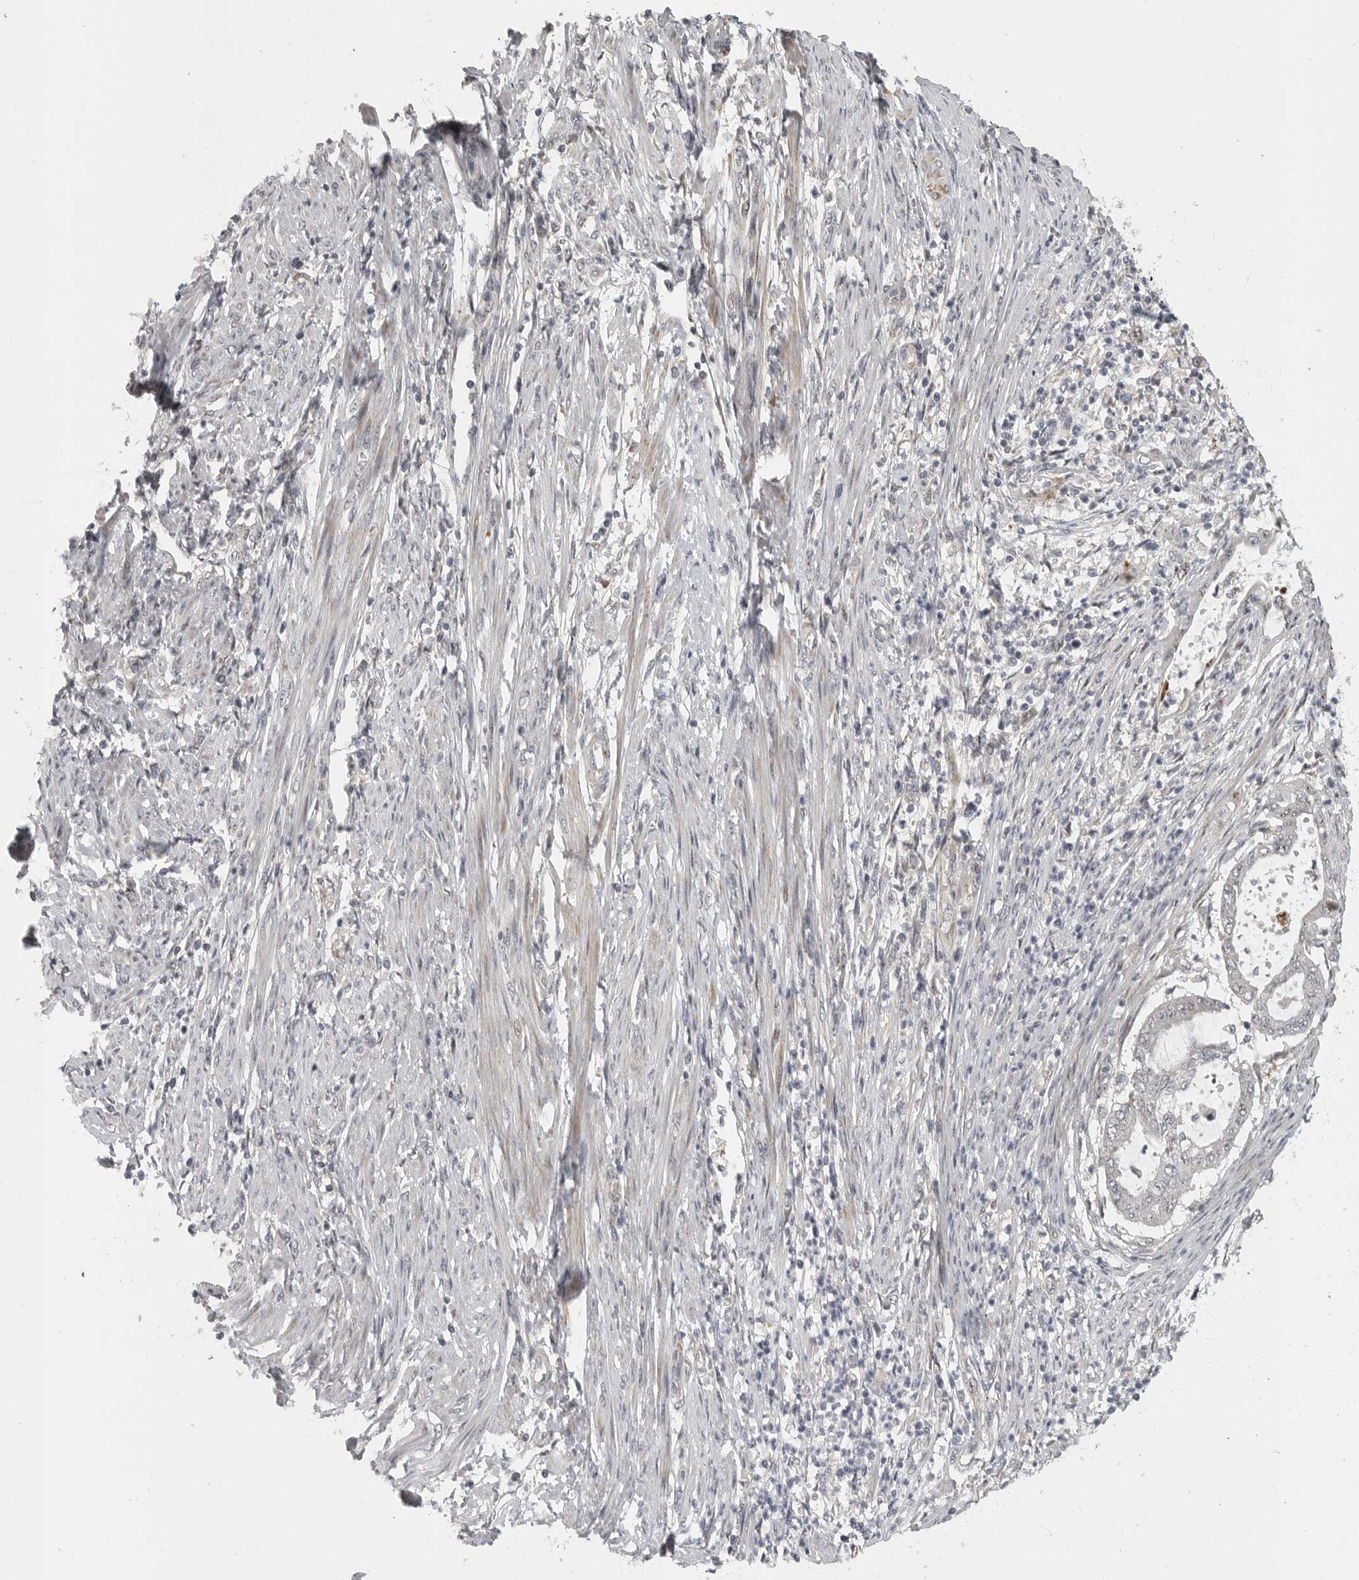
{"staining": {"intensity": "negative", "quantity": "none", "location": "none"}, "tissue": "endometrial cancer", "cell_type": "Tumor cells", "image_type": "cancer", "snomed": [{"axis": "morphology", "description": "Adenocarcinoma, NOS"}, {"axis": "topography", "description": "Endometrium"}], "caption": "Endometrial cancer stained for a protein using immunohistochemistry (IHC) exhibits no expression tumor cells.", "gene": "POLE2", "patient": {"sex": "female", "age": 51}}